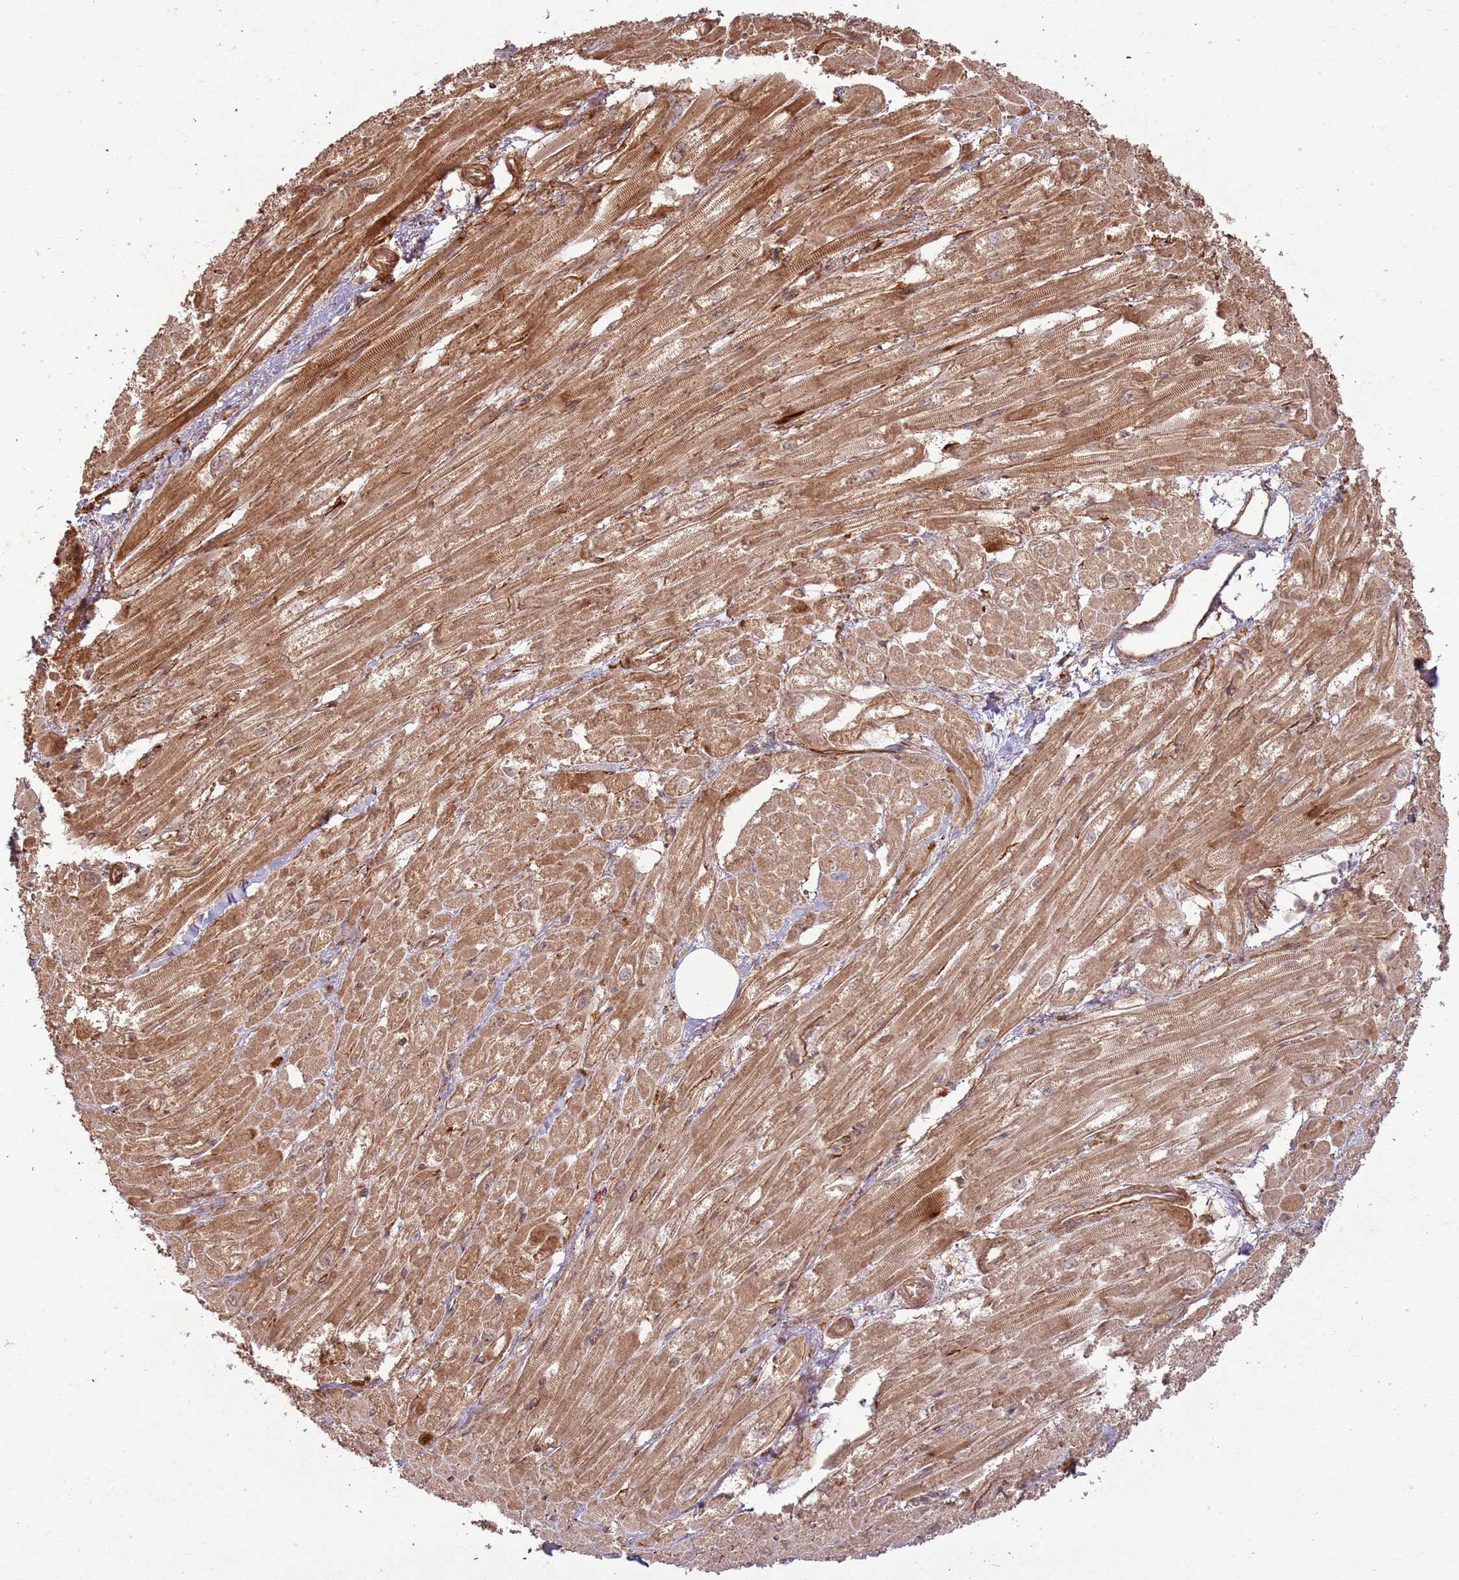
{"staining": {"intensity": "strong", "quantity": ">75%", "location": "cytoplasmic/membranous"}, "tissue": "heart muscle", "cell_type": "Cardiomyocytes", "image_type": "normal", "snomed": [{"axis": "morphology", "description": "Normal tissue, NOS"}, {"axis": "topography", "description": "Heart"}], "caption": "DAB (3,3'-diaminobenzidine) immunohistochemical staining of normal heart muscle exhibits strong cytoplasmic/membranous protein expression in approximately >75% of cardiomyocytes.", "gene": "ZNF623", "patient": {"sex": "male", "age": 50}}